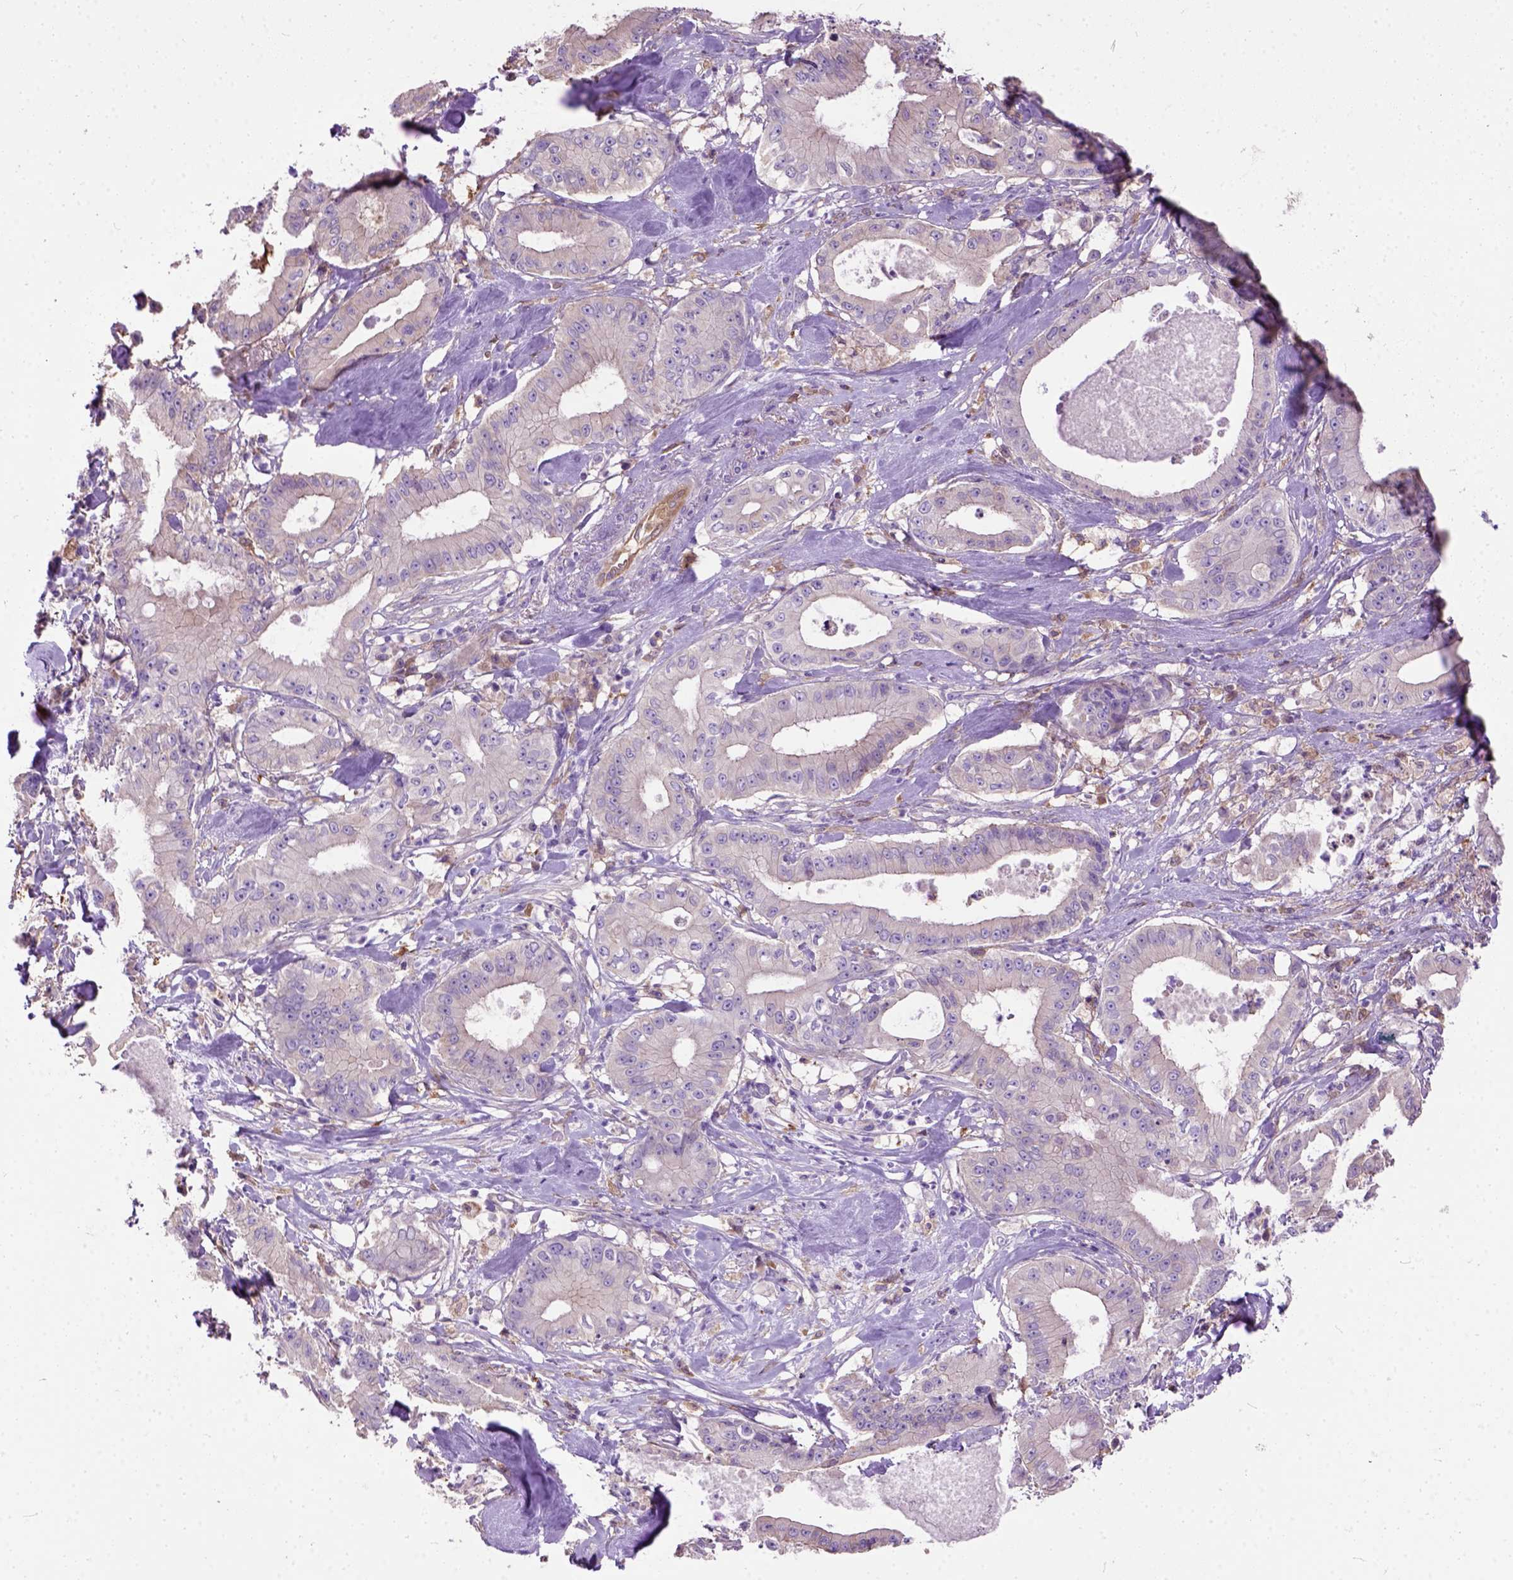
{"staining": {"intensity": "negative", "quantity": "none", "location": "none"}, "tissue": "pancreatic cancer", "cell_type": "Tumor cells", "image_type": "cancer", "snomed": [{"axis": "morphology", "description": "Adenocarcinoma, NOS"}, {"axis": "topography", "description": "Pancreas"}], "caption": "Protein analysis of pancreatic adenocarcinoma reveals no significant positivity in tumor cells.", "gene": "SEMA4F", "patient": {"sex": "male", "age": 71}}